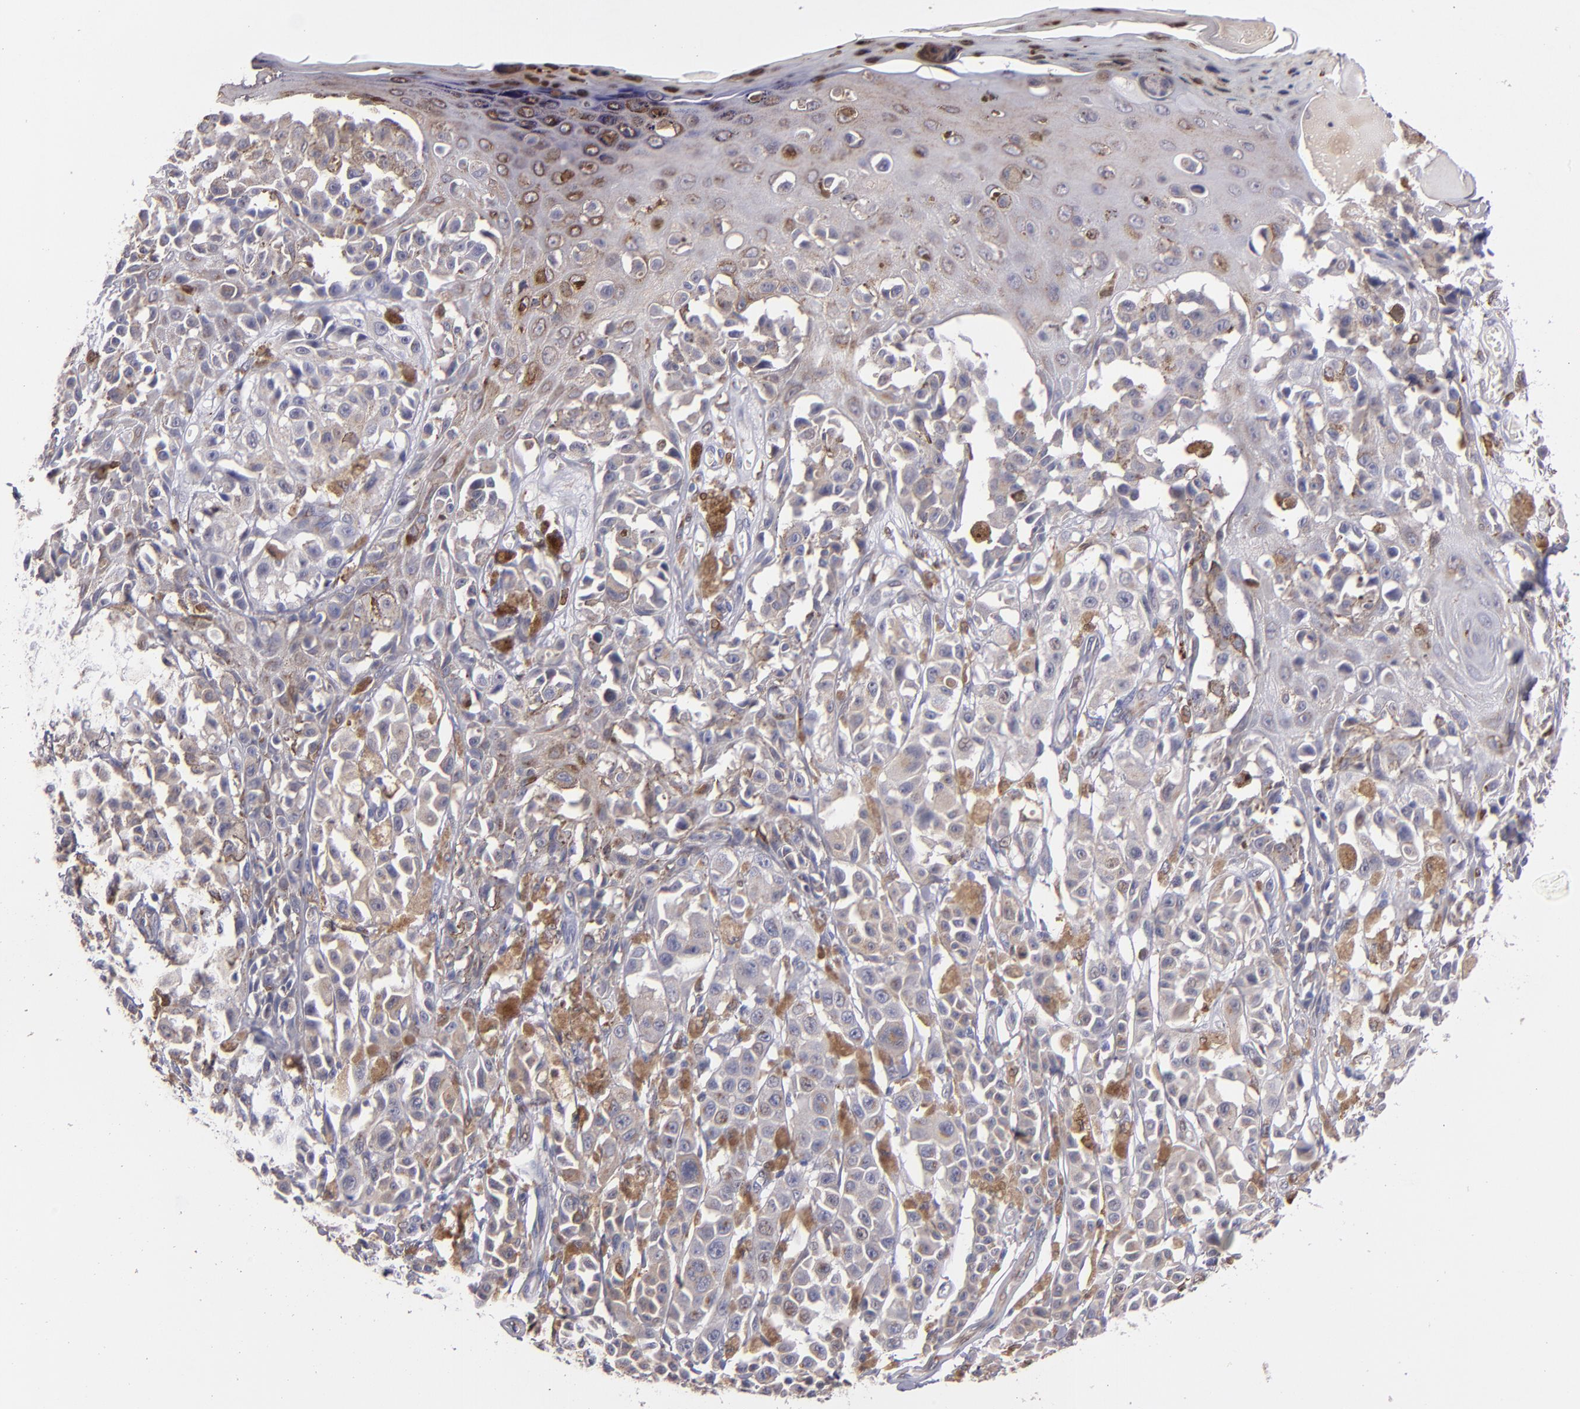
{"staining": {"intensity": "weak", "quantity": "25%-75%", "location": "cytoplasmic/membranous"}, "tissue": "melanoma", "cell_type": "Tumor cells", "image_type": "cancer", "snomed": [{"axis": "morphology", "description": "Malignant melanoma, NOS"}, {"axis": "topography", "description": "Skin"}], "caption": "IHC staining of melanoma, which shows low levels of weak cytoplasmic/membranous positivity in about 25%-75% of tumor cells indicating weak cytoplasmic/membranous protein positivity. The staining was performed using DAB (brown) for protein detection and nuclei were counterstained in hematoxylin (blue).", "gene": "PTGS1", "patient": {"sex": "female", "age": 38}}